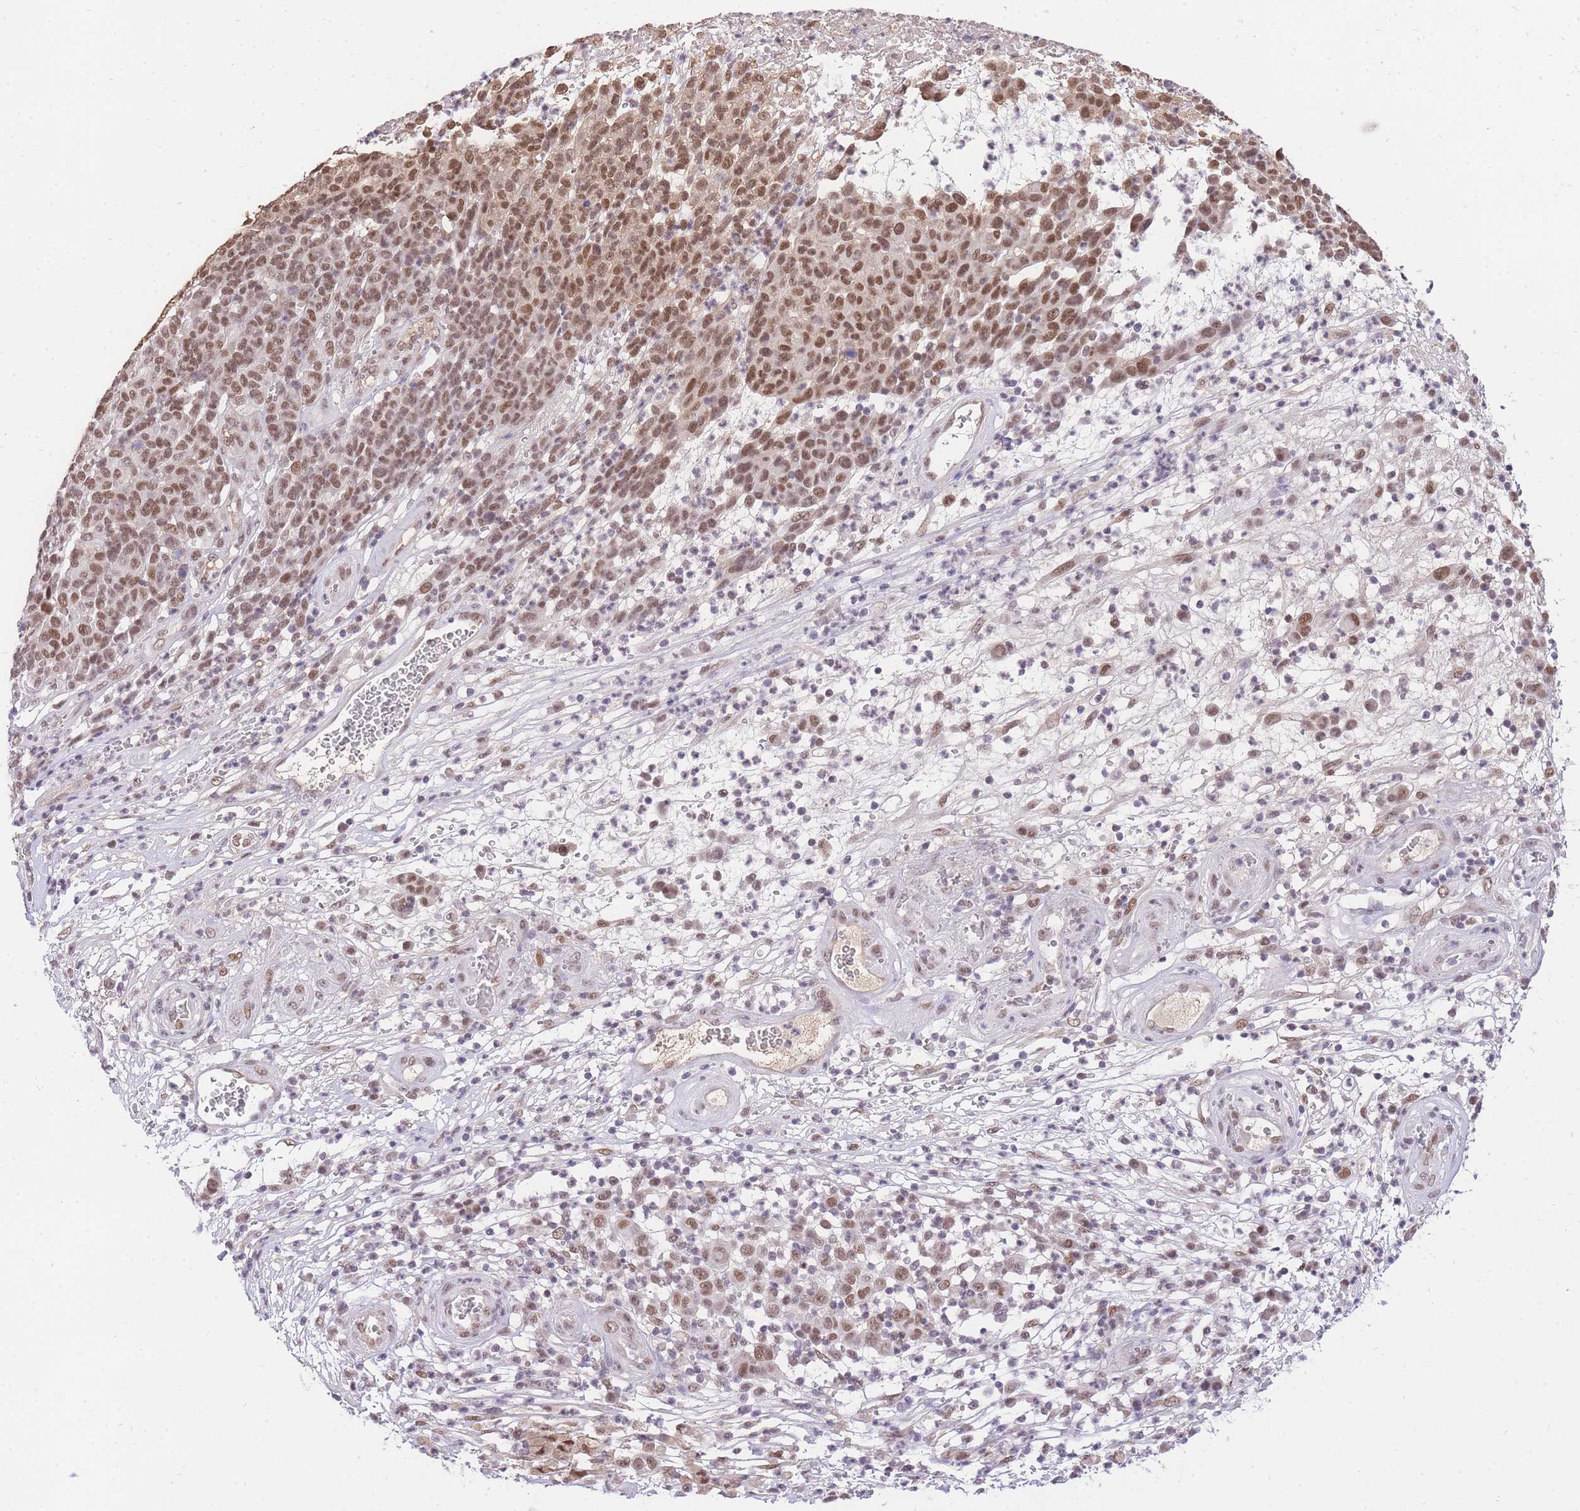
{"staining": {"intensity": "moderate", "quantity": ">75%", "location": "nuclear"}, "tissue": "melanoma", "cell_type": "Tumor cells", "image_type": "cancer", "snomed": [{"axis": "morphology", "description": "Malignant melanoma, NOS"}, {"axis": "topography", "description": "Skin"}], "caption": "IHC photomicrograph of human melanoma stained for a protein (brown), which reveals medium levels of moderate nuclear expression in about >75% of tumor cells.", "gene": "UBXN7", "patient": {"sex": "male", "age": 49}}